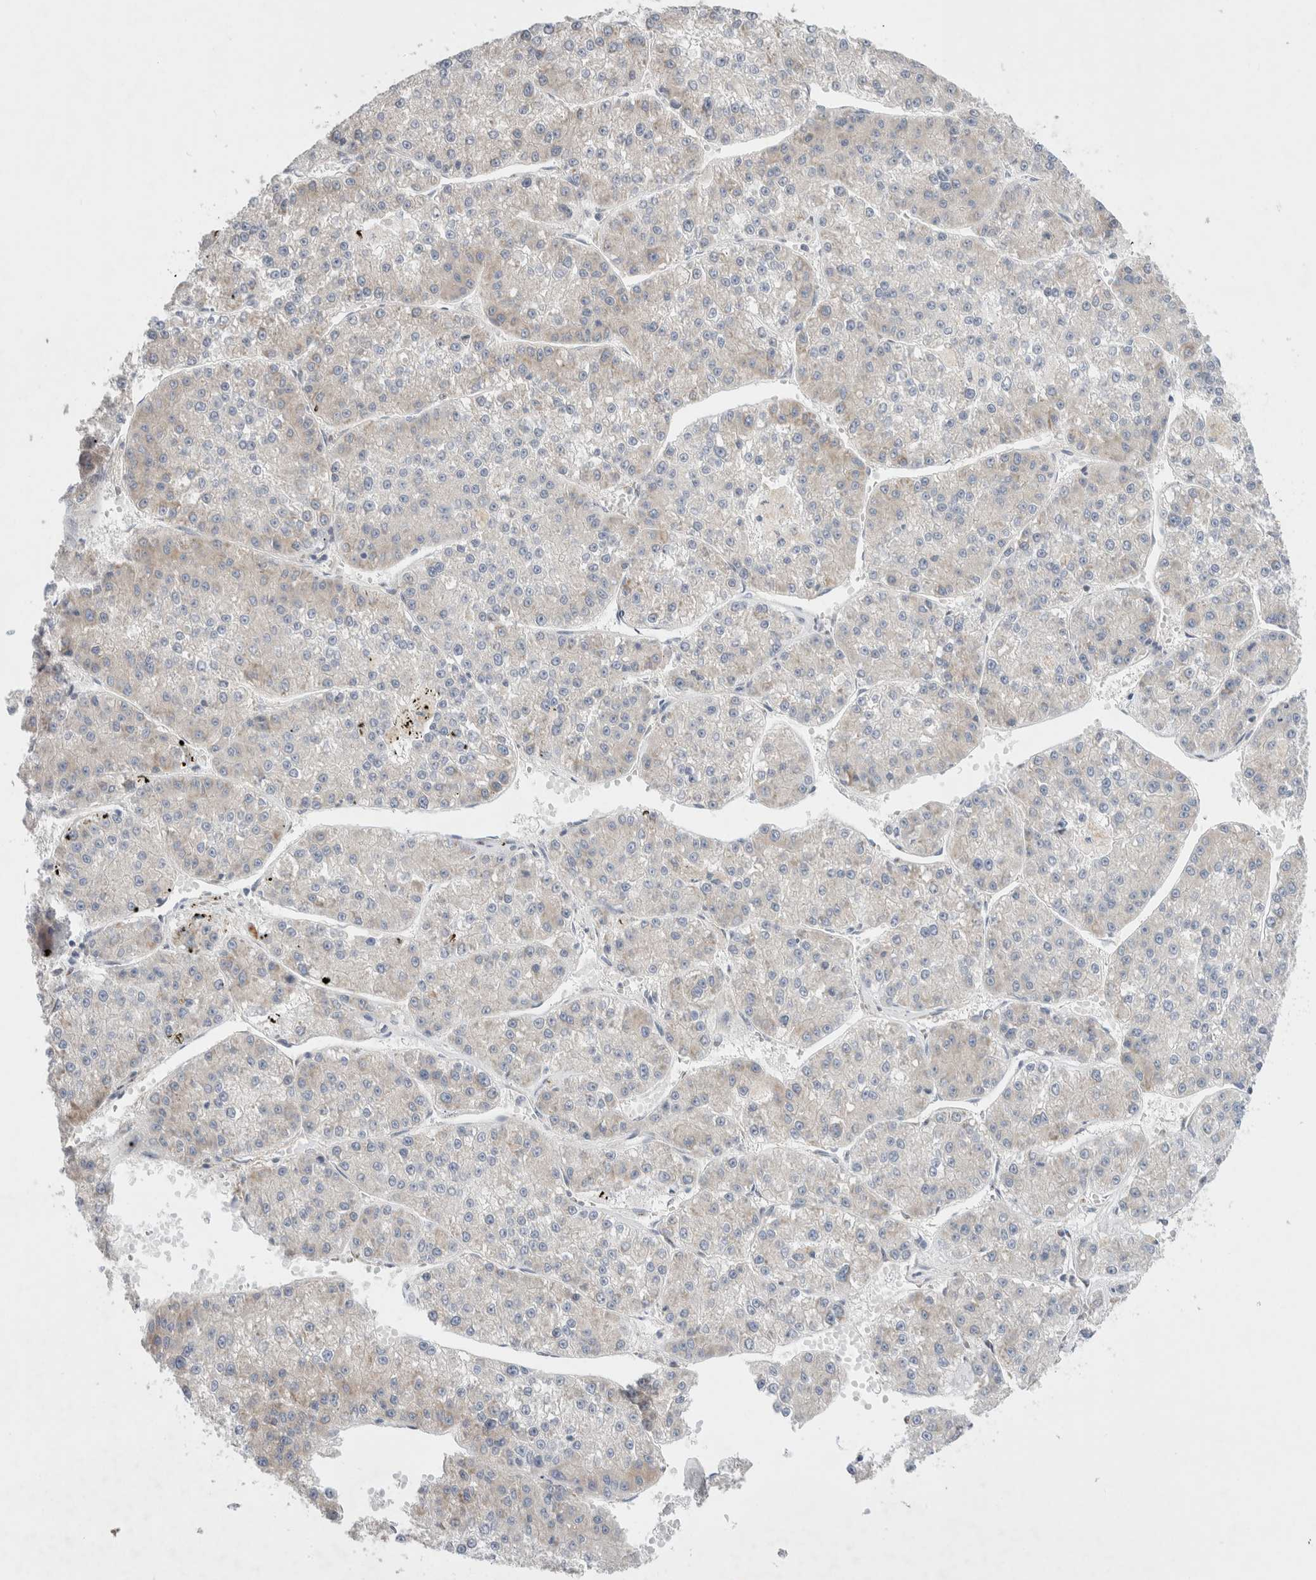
{"staining": {"intensity": "negative", "quantity": "none", "location": "none"}, "tissue": "liver cancer", "cell_type": "Tumor cells", "image_type": "cancer", "snomed": [{"axis": "morphology", "description": "Carcinoma, Hepatocellular, NOS"}, {"axis": "topography", "description": "Liver"}], "caption": "Liver cancer stained for a protein using immunohistochemistry exhibits no staining tumor cells.", "gene": "ZNF23", "patient": {"sex": "female", "age": 73}}